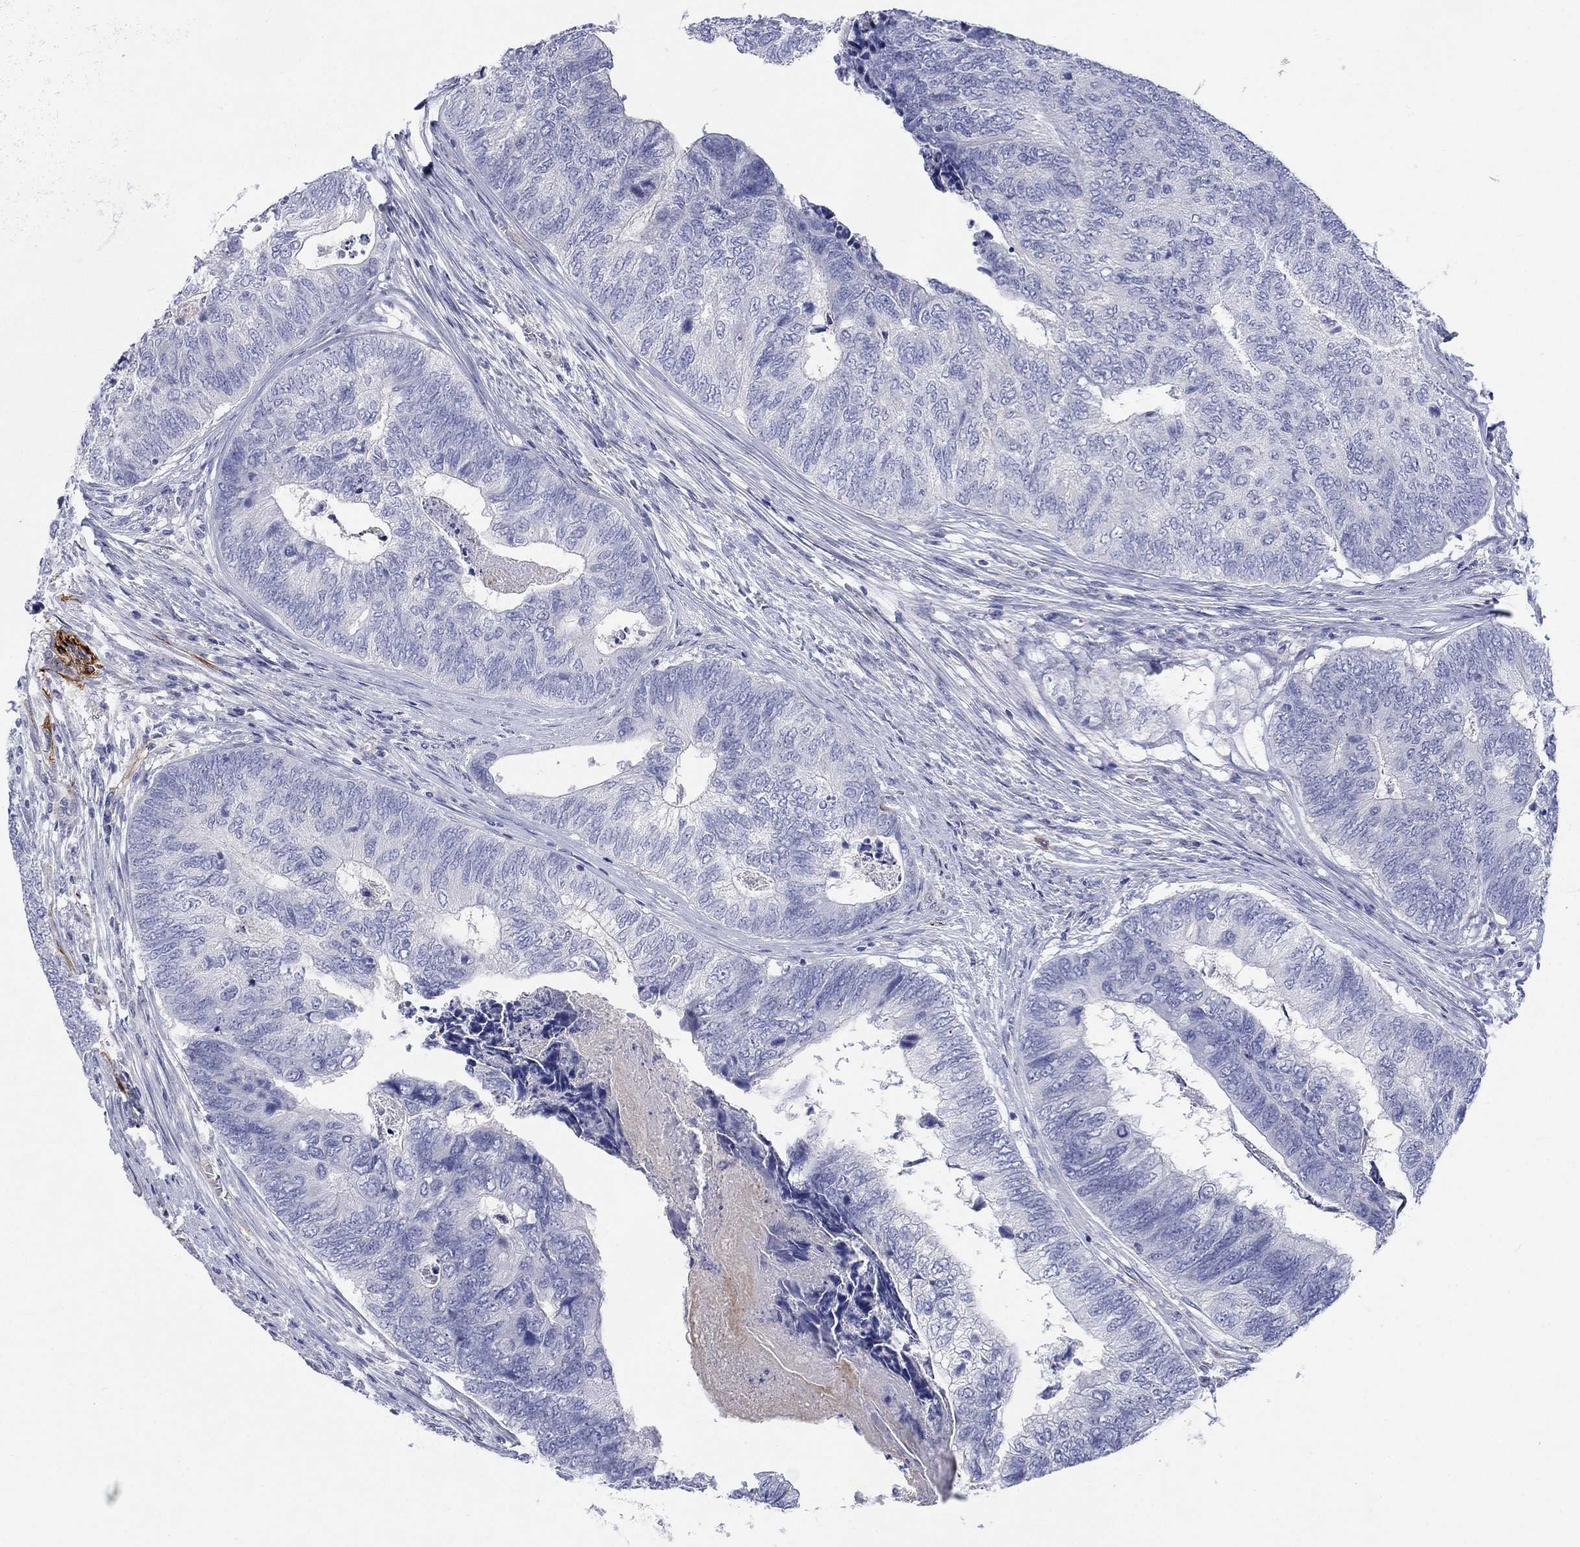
{"staining": {"intensity": "negative", "quantity": "none", "location": "none"}, "tissue": "colorectal cancer", "cell_type": "Tumor cells", "image_type": "cancer", "snomed": [{"axis": "morphology", "description": "Adenocarcinoma, NOS"}, {"axis": "topography", "description": "Colon"}], "caption": "IHC image of neoplastic tissue: human colorectal cancer (adenocarcinoma) stained with DAB (3,3'-diaminobenzidine) reveals no significant protein staining in tumor cells. (DAB (3,3'-diaminobenzidine) immunohistochemistry, high magnification).", "gene": "PTPRZ1", "patient": {"sex": "female", "age": 67}}